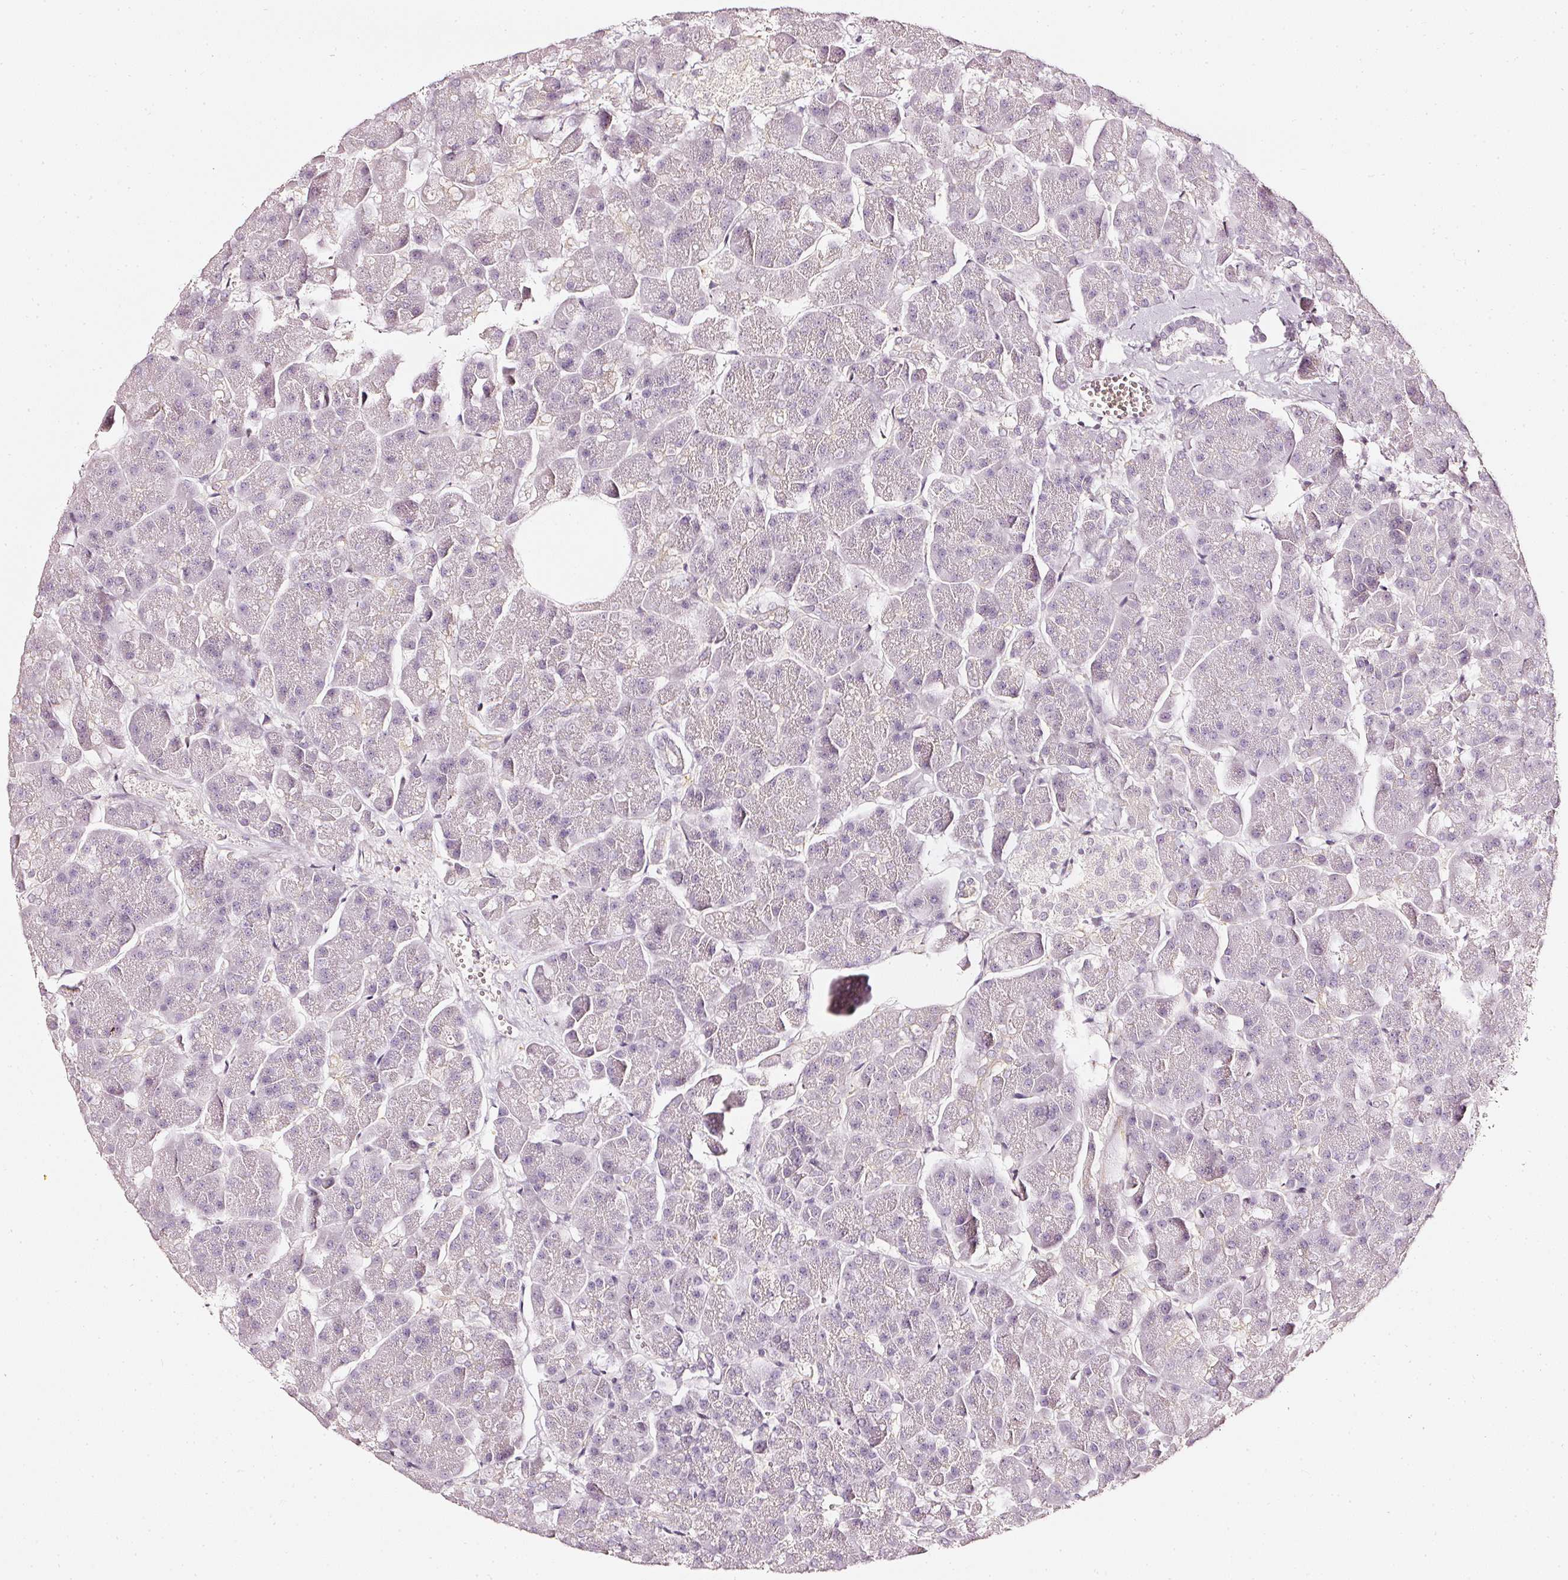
{"staining": {"intensity": "weak", "quantity": "<25%", "location": "cytoplasmic/membranous"}, "tissue": "pancreas", "cell_type": "Exocrine glandular cells", "image_type": "normal", "snomed": [{"axis": "morphology", "description": "Normal tissue, NOS"}, {"axis": "topography", "description": "Pancreas"}, {"axis": "topography", "description": "Peripheral nerve tissue"}], "caption": "DAB immunohistochemical staining of normal pancreas shows no significant positivity in exocrine glandular cells.", "gene": "CNP", "patient": {"sex": "male", "age": 54}}